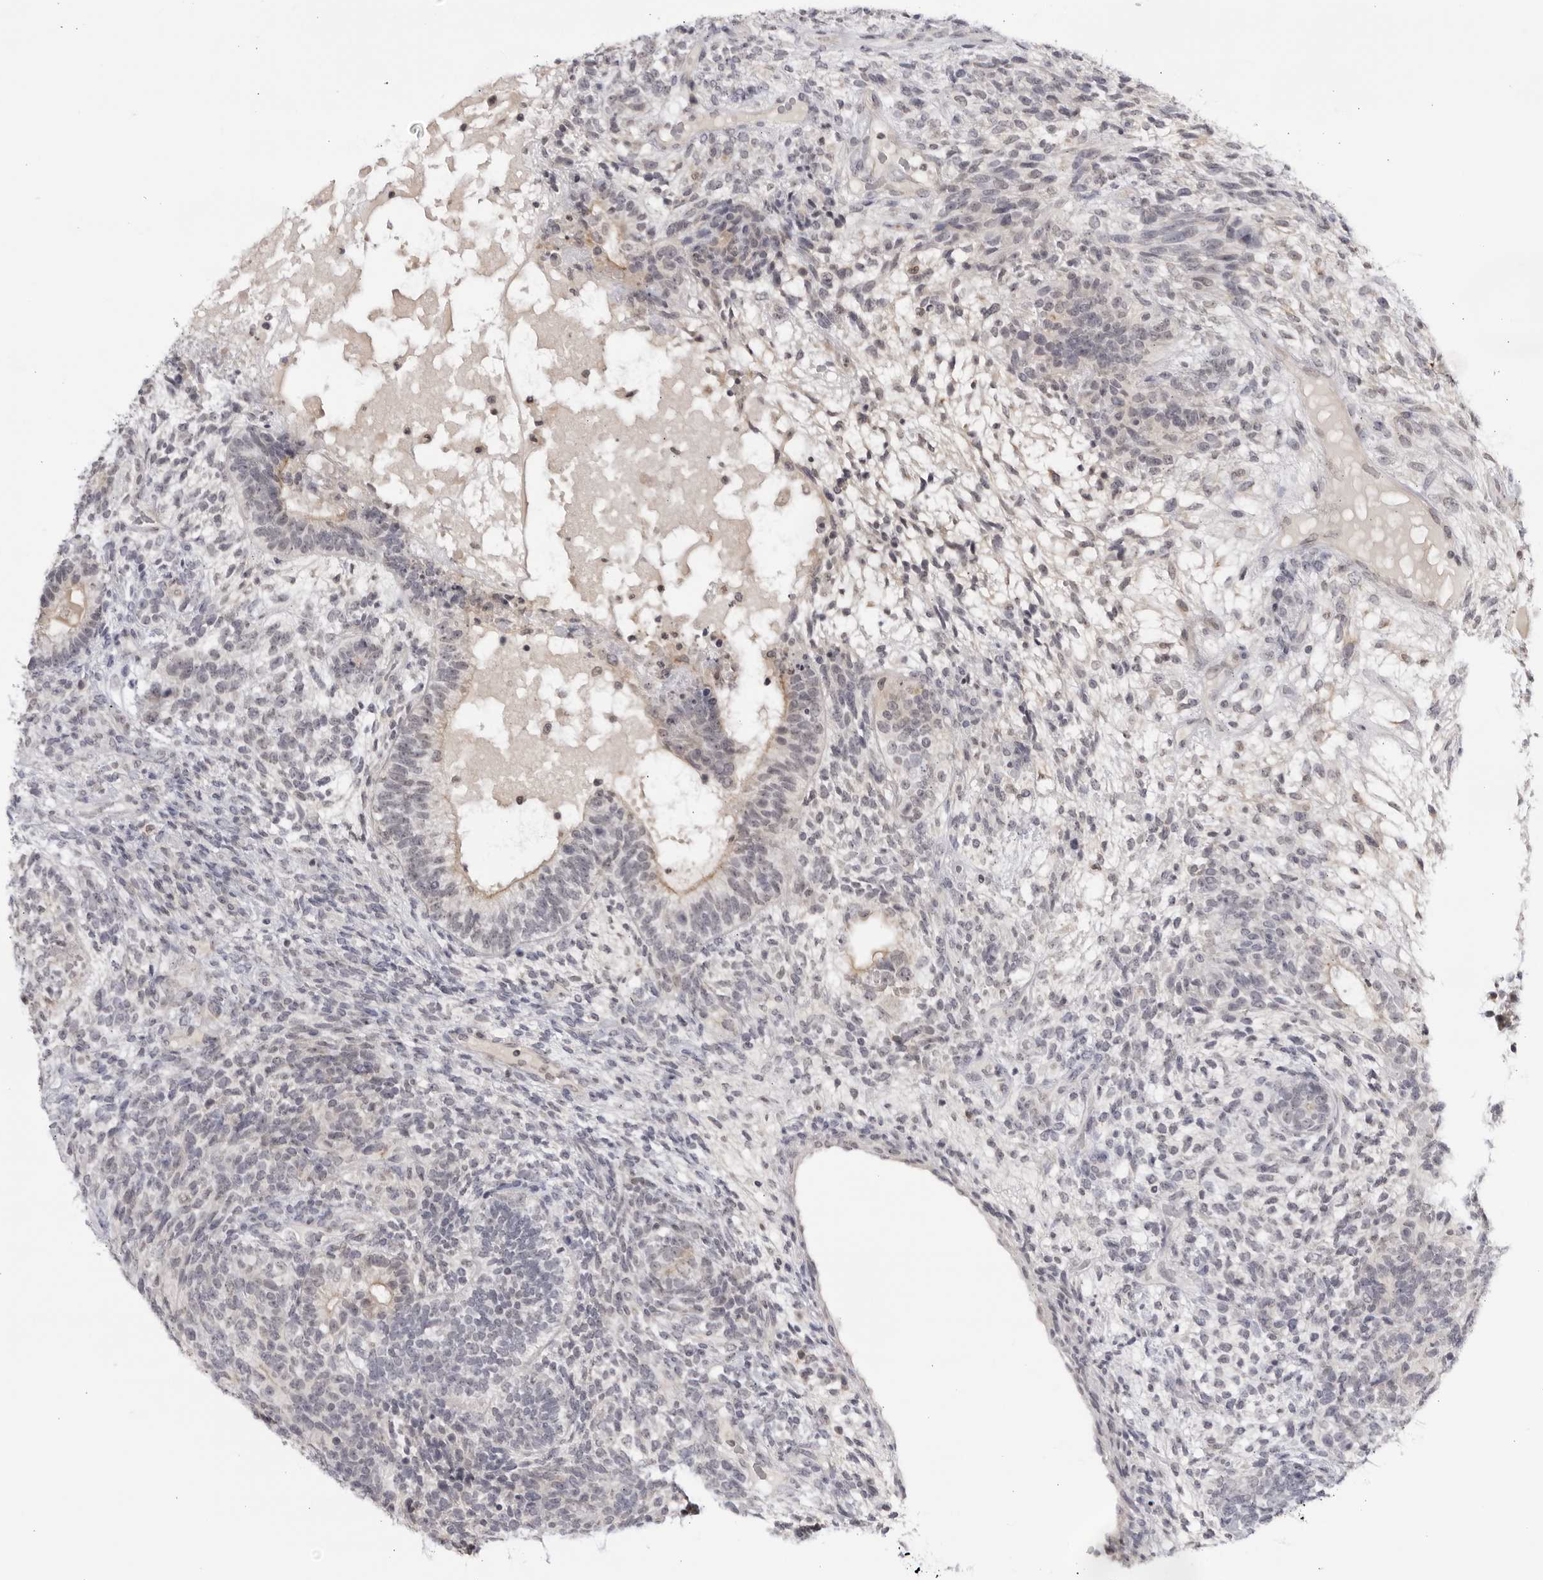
{"staining": {"intensity": "weak", "quantity": "<25%", "location": "cytoplasmic/membranous"}, "tissue": "testis cancer", "cell_type": "Tumor cells", "image_type": "cancer", "snomed": [{"axis": "morphology", "description": "Seminoma, NOS"}, {"axis": "morphology", "description": "Carcinoma, Embryonal, NOS"}, {"axis": "topography", "description": "Testis"}], "caption": "The image reveals no staining of tumor cells in testis cancer (embryonal carcinoma).", "gene": "CNBD1", "patient": {"sex": "male", "age": 28}}